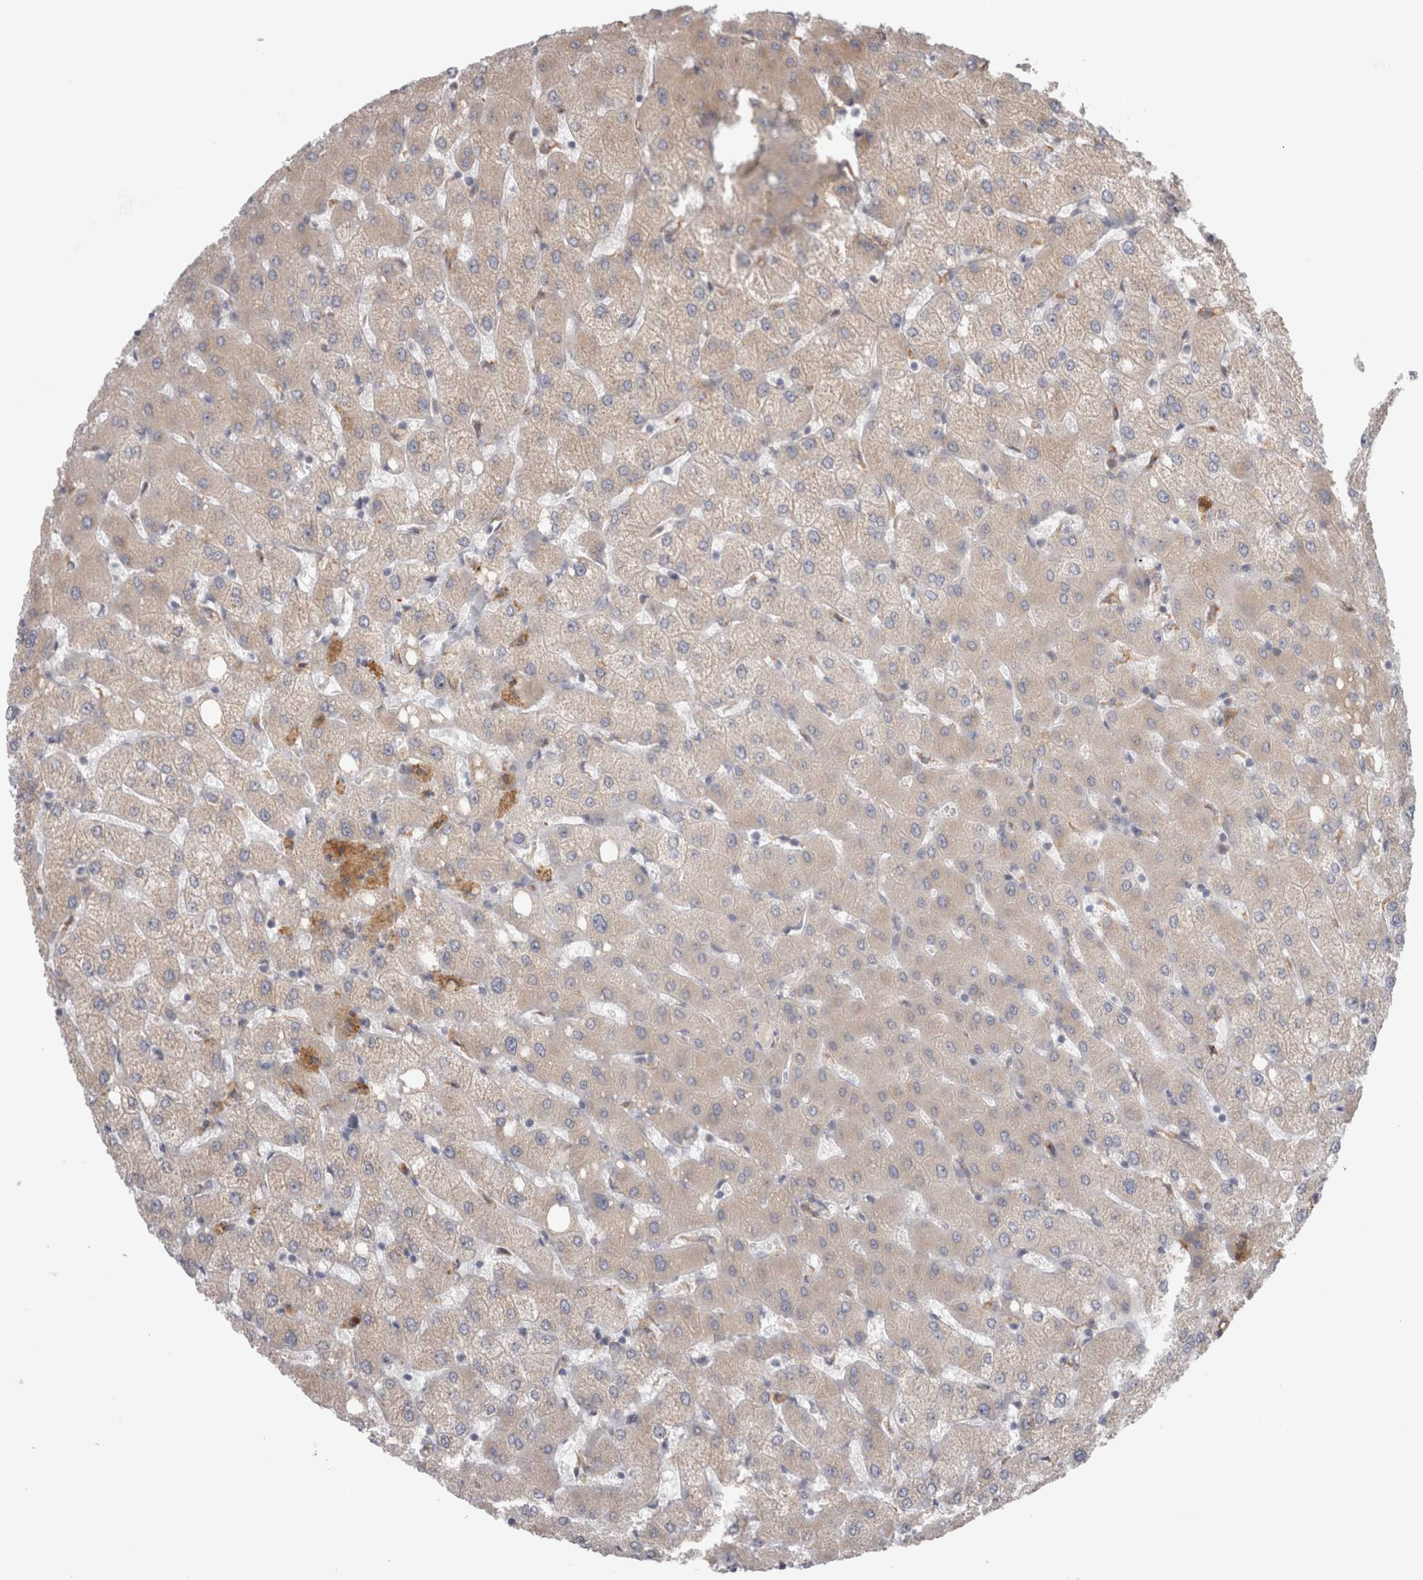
{"staining": {"intensity": "negative", "quantity": "none", "location": "none"}, "tissue": "liver", "cell_type": "Cholangiocytes", "image_type": "normal", "snomed": [{"axis": "morphology", "description": "Normal tissue, NOS"}, {"axis": "topography", "description": "Liver"}], "caption": "An image of liver stained for a protein demonstrates no brown staining in cholangiocytes.", "gene": "ZNF341", "patient": {"sex": "female", "age": 54}}